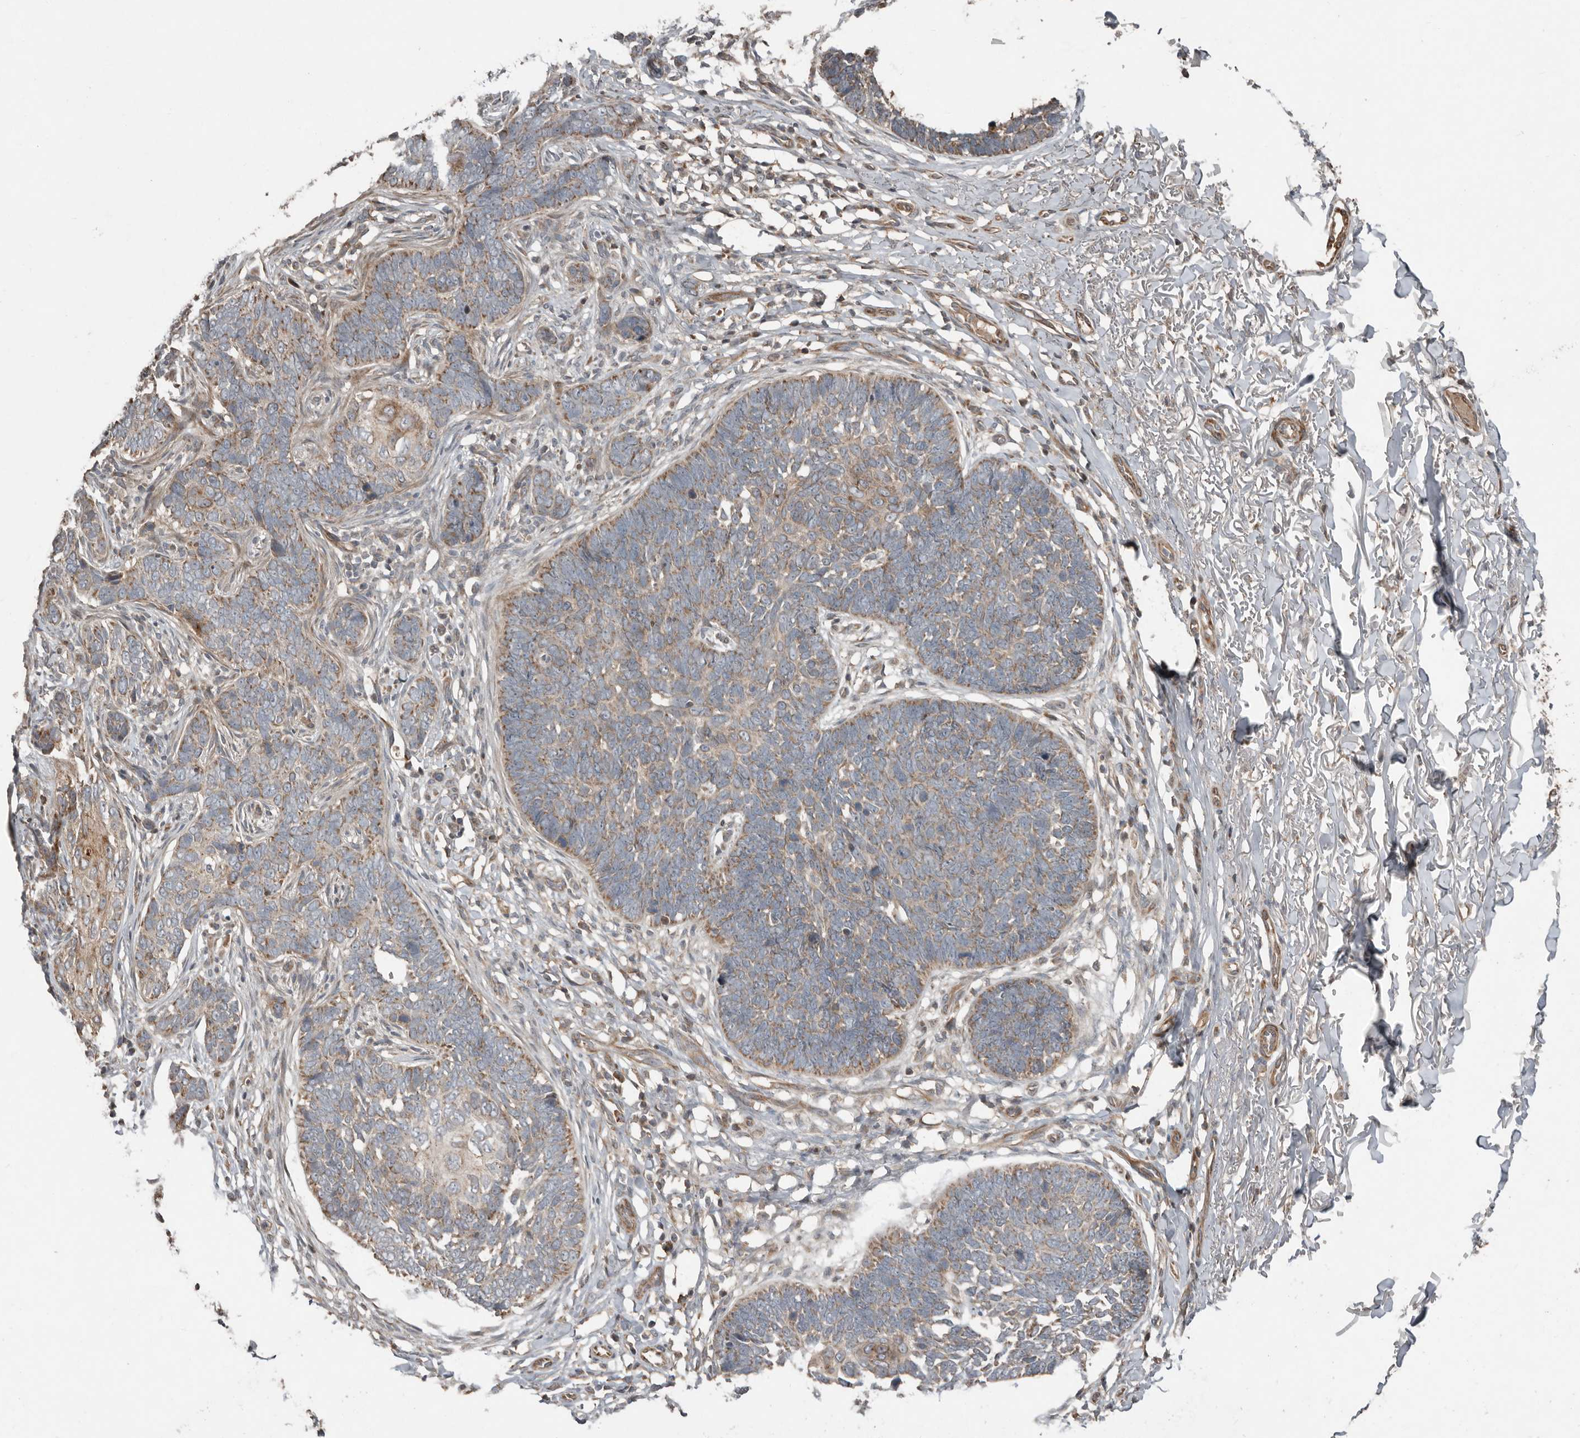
{"staining": {"intensity": "weak", "quantity": ">75%", "location": "cytoplasmic/membranous"}, "tissue": "skin cancer", "cell_type": "Tumor cells", "image_type": "cancer", "snomed": [{"axis": "morphology", "description": "Normal tissue, NOS"}, {"axis": "morphology", "description": "Basal cell carcinoma"}, {"axis": "topography", "description": "Skin"}], "caption": "Immunohistochemical staining of basal cell carcinoma (skin) demonstrates low levels of weak cytoplasmic/membranous protein positivity in approximately >75% of tumor cells.", "gene": "SLC6A7", "patient": {"sex": "male", "age": 77}}